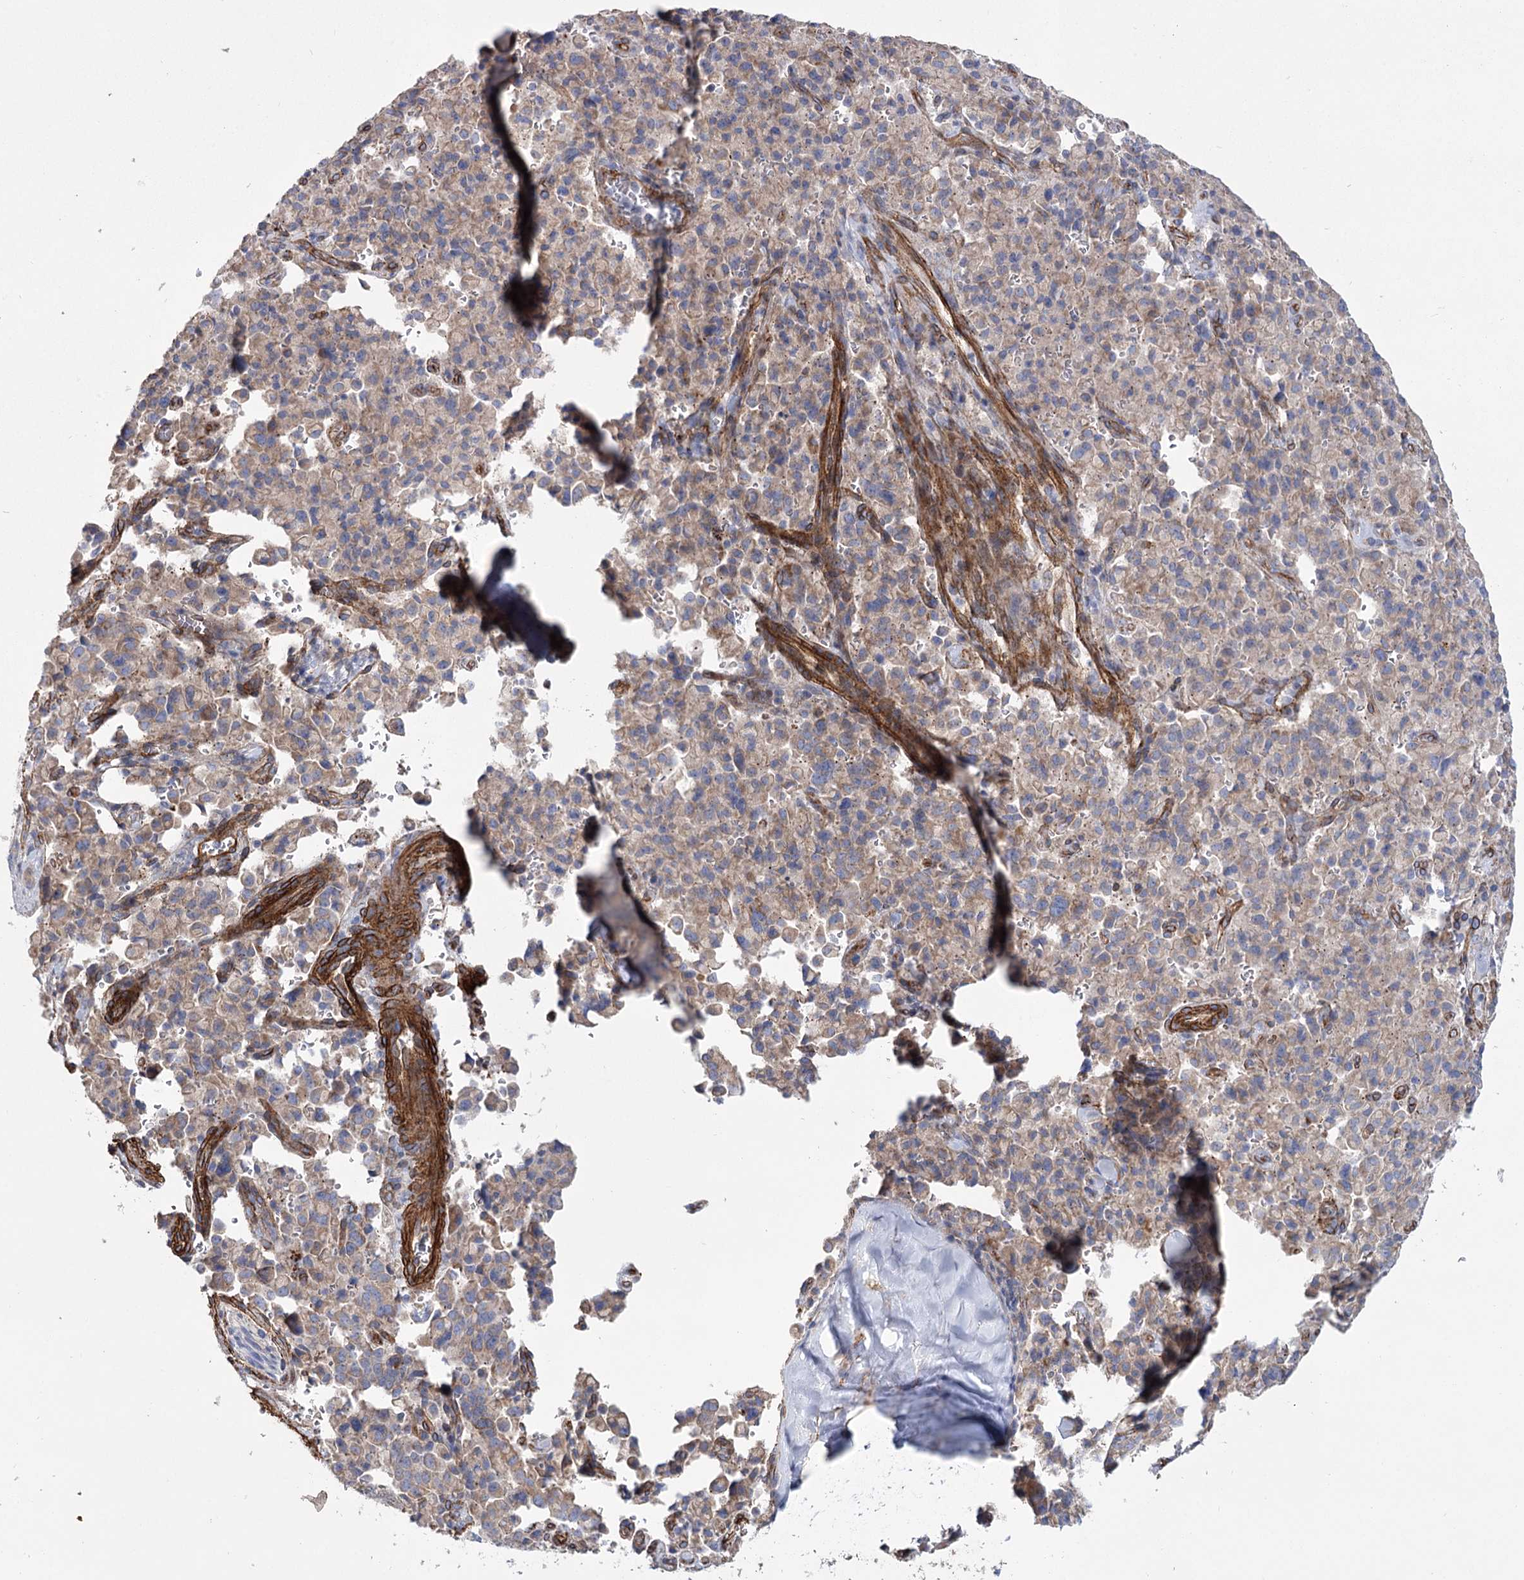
{"staining": {"intensity": "weak", "quantity": "25%-75%", "location": "cytoplasmic/membranous"}, "tissue": "pancreatic cancer", "cell_type": "Tumor cells", "image_type": "cancer", "snomed": [{"axis": "morphology", "description": "Adenocarcinoma, NOS"}, {"axis": "topography", "description": "Pancreas"}], "caption": "High-magnification brightfield microscopy of pancreatic adenocarcinoma stained with DAB (3,3'-diaminobenzidine) (brown) and counterstained with hematoxylin (blue). tumor cells exhibit weak cytoplasmic/membranous positivity is identified in approximately25%-75% of cells.", "gene": "TMEM164", "patient": {"sex": "male", "age": 65}}